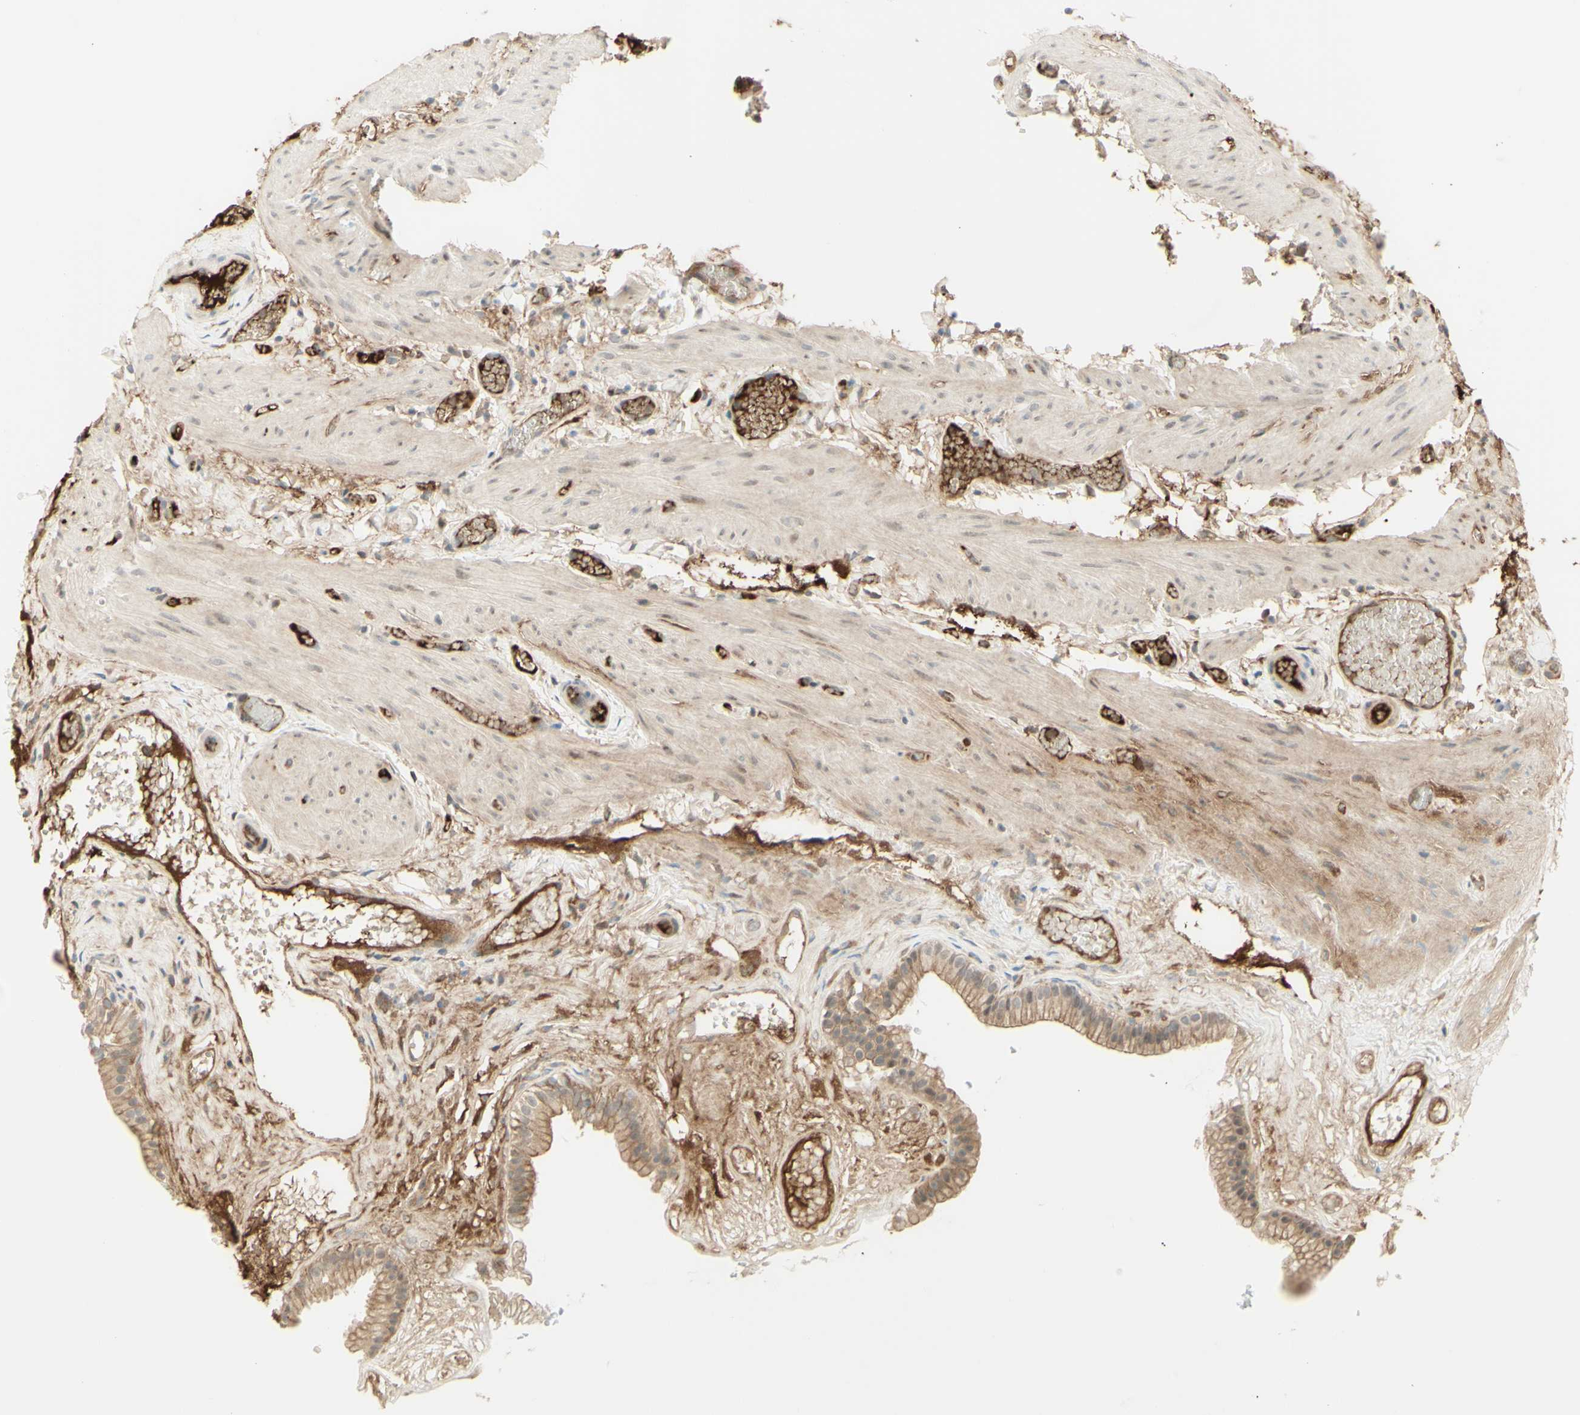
{"staining": {"intensity": "moderate", "quantity": ">75%", "location": "cytoplasmic/membranous,nuclear"}, "tissue": "gallbladder", "cell_type": "Glandular cells", "image_type": "normal", "snomed": [{"axis": "morphology", "description": "Normal tissue, NOS"}, {"axis": "topography", "description": "Gallbladder"}], "caption": "Glandular cells demonstrate medium levels of moderate cytoplasmic/membranous,nuclear staining in about >75% of cells in unremarkable gallbladder. The staining was performed using DAB (3,3'-diaminobenzidine), with brown indicating positive protein expression. Nuclei are stained blue with hematoxylin.", "gene": "ANGPT2", "patient": {"sex": "female", "age": 26}}